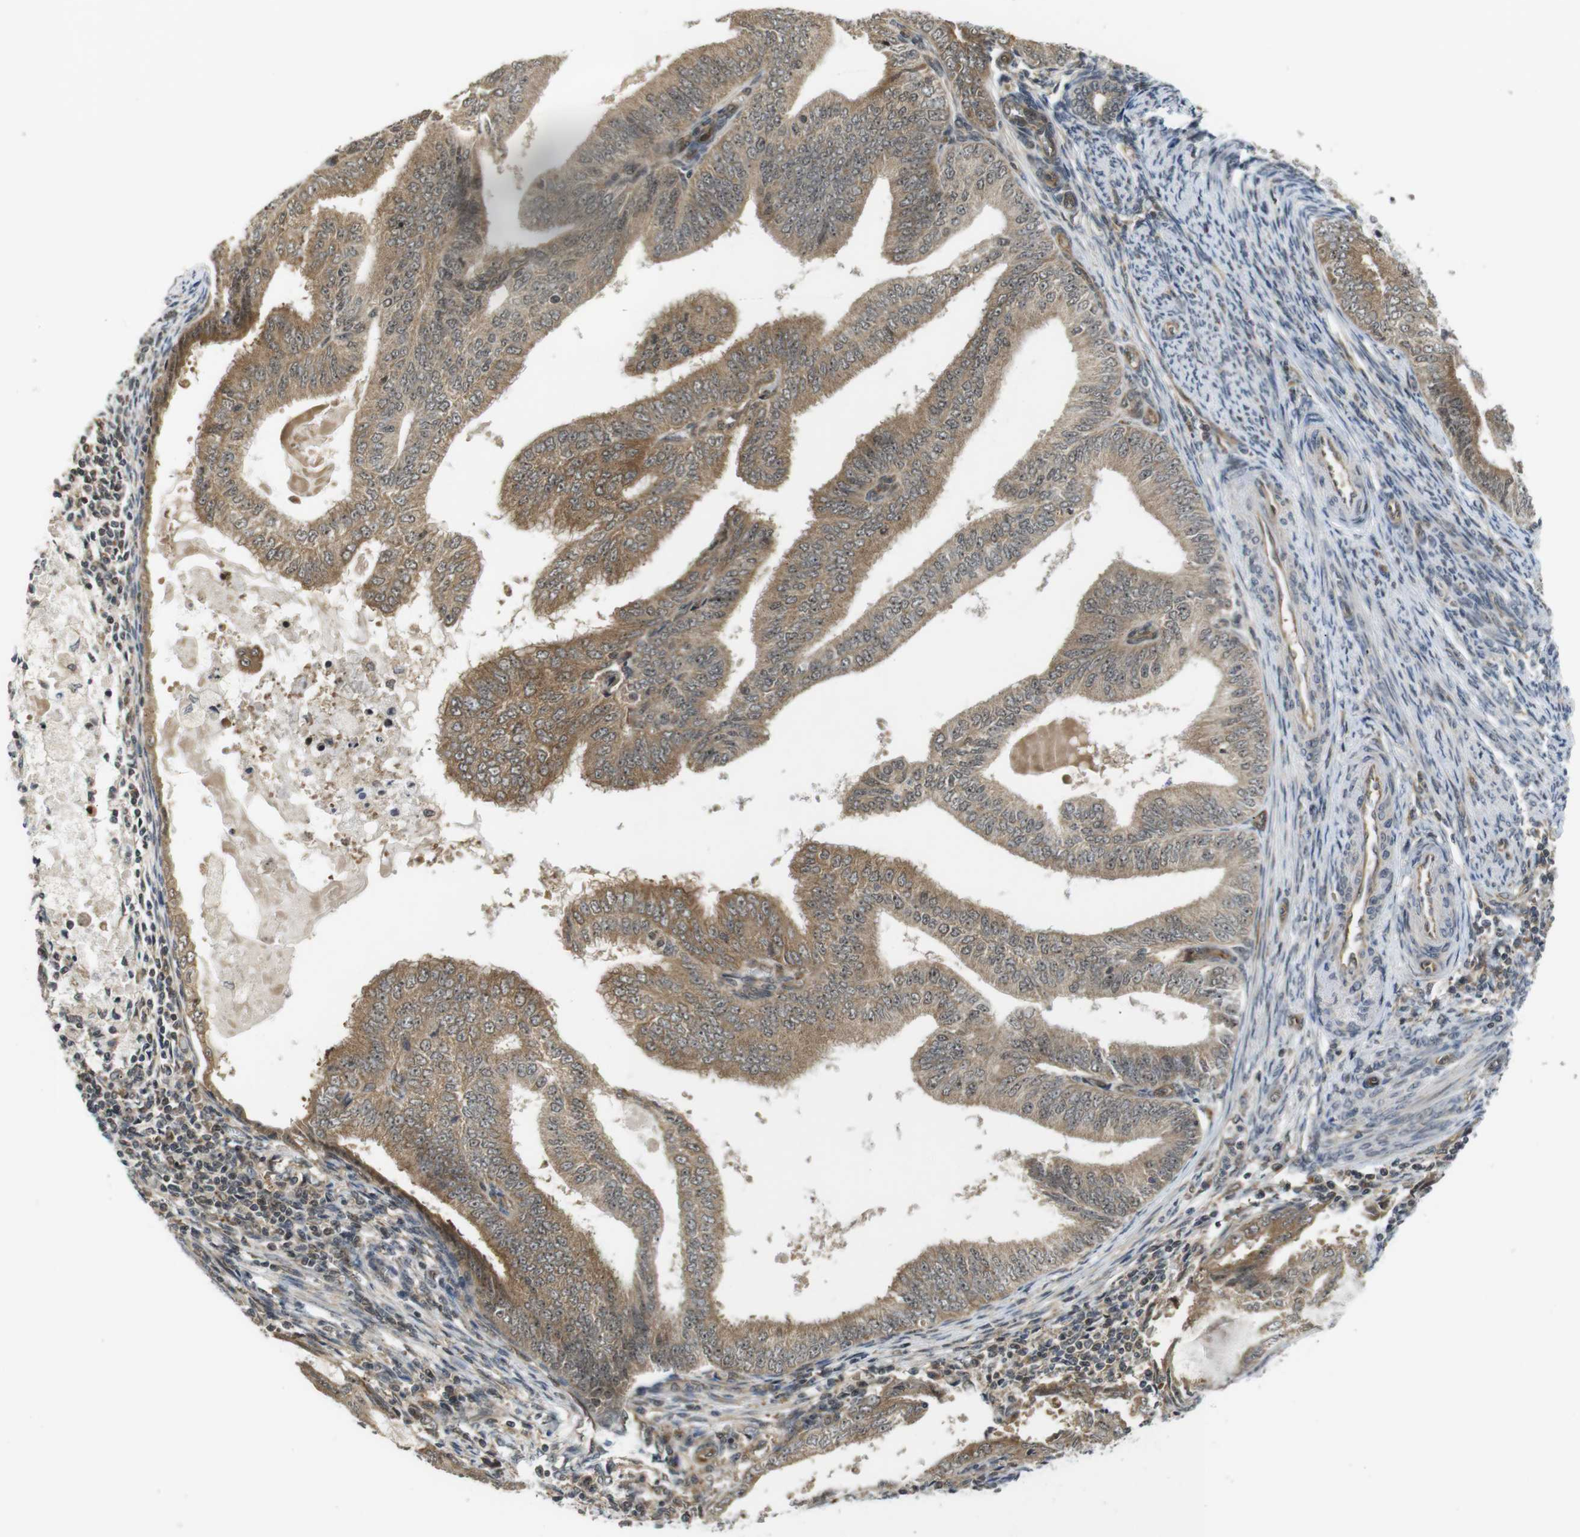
{"staining": {"intensity": "moderate", "quantity": ">75%", "location": "cytoplasmic/membranous,nuclear"}, "tissue": "endometrial cancer", "cell_type": "Tumor cells", "image_type": "cancer", "snomed": [{"axis": "morphology", "description": "Adenocarcinoma, NOS"}, {"axis": "topography", "description": "Endometrium"}], "caption": "Approximately >75% of tumor cells in human endometrial cancer reveal moderate cytoplasmic/membranous and nuclear protein expression as visualized by brown immunohistochemical staining.", "gene": "CC2D1A", "patient": {"sex": "female", "age": 58}}